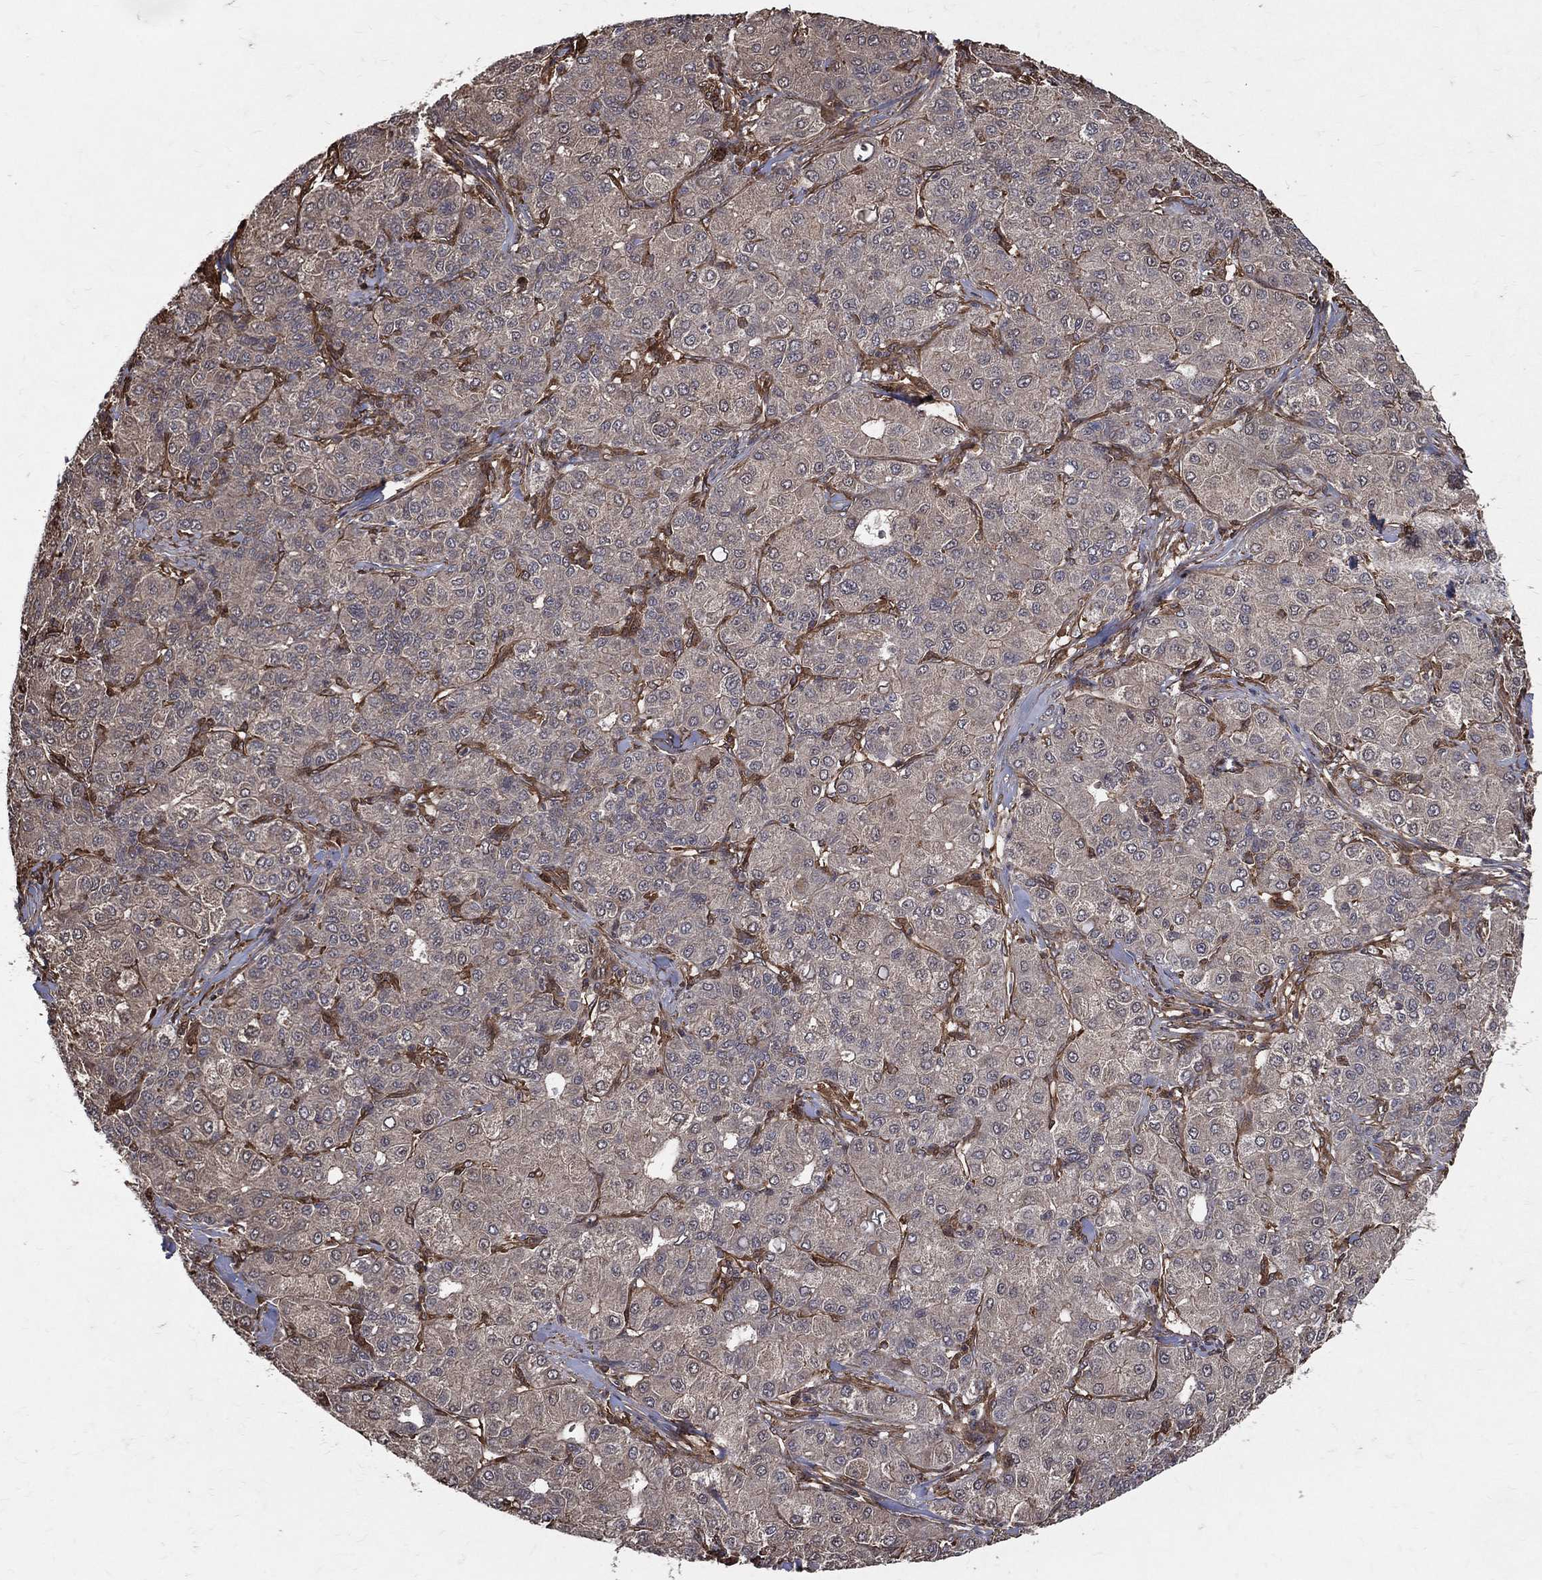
{"staining": {"intensity": "weak", "quantity": "<25%", "location": "cytoplasmic/membranous"}, "tissue": "liver cancer", "cell_type": "Tumor cells", "image_type": "cancer", "snomed": [{"axis": "morphology", "description": "Carcinoma, Hepatocellular, NOS"}, {"axis": "topography", "description": "Liver"}], "caption": "This micrograph is of liver cancer stained with immunohistochemistry to label a protein in brown with the nuclei are counter-stained blue. There is no staining in tumor cells.", "gene": "DPYSL2", "patient": {"sex": "male", "age": 65}}